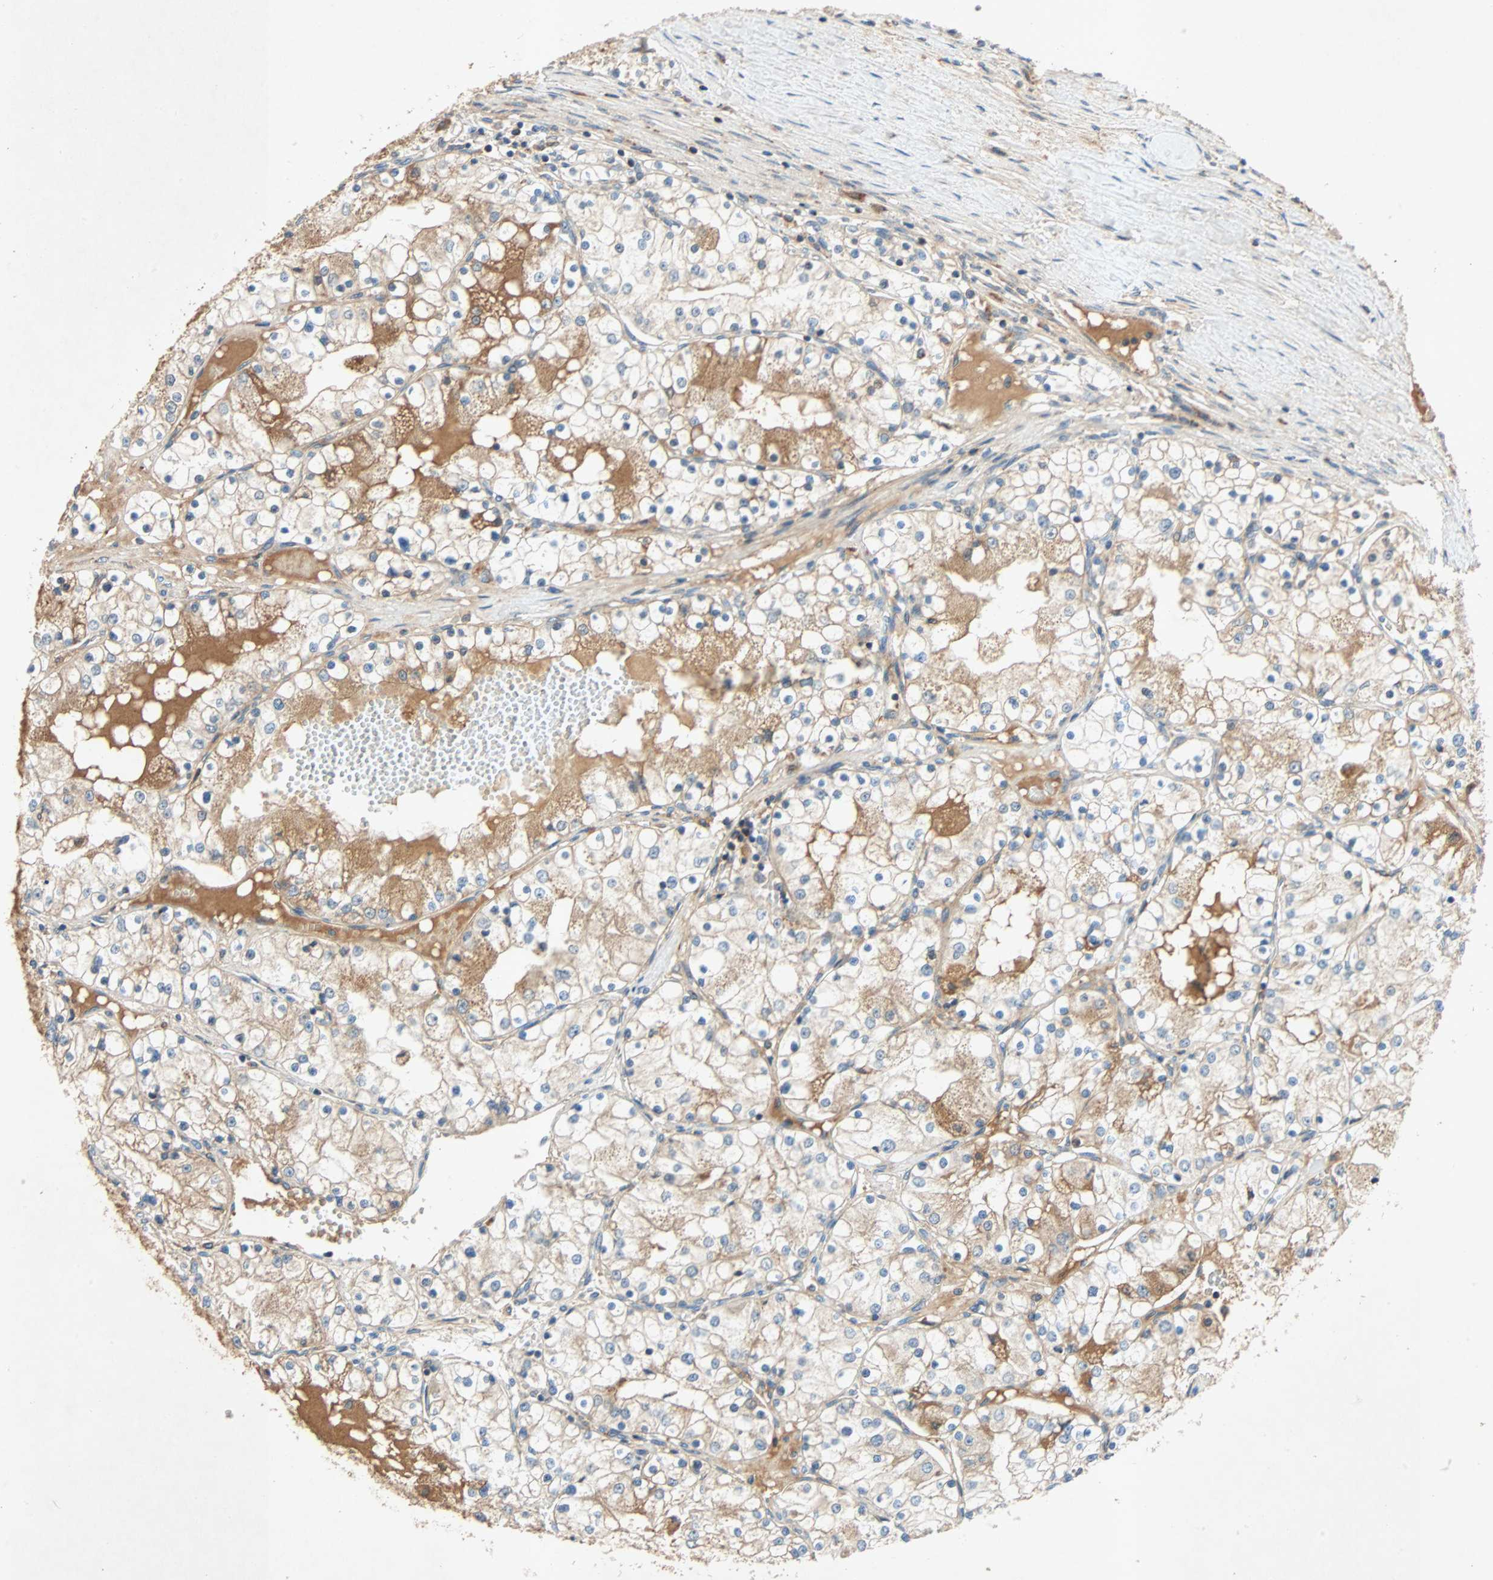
{"staining": {"intensity": "weak", "quantity": ">75%", "location": "cytoplasmic/membranous"}, "tissue": "renal cancer", "cell_type": "Tumor cells", "image_type": "cancer", "snomed": [{"axis": "morphology", "description": "Adenocarcinoma, NOS"}, {"axis": "topography", "description": "Kidney"}], "caption": "Renal cancer tissue demonstrates weak cytoplasmic/membranous expression in approximately >75% of tumor cells, visualized by immunohistochemistry.", "gene": "XYLT1", "patient": {"sex": "male", "age": 68}}